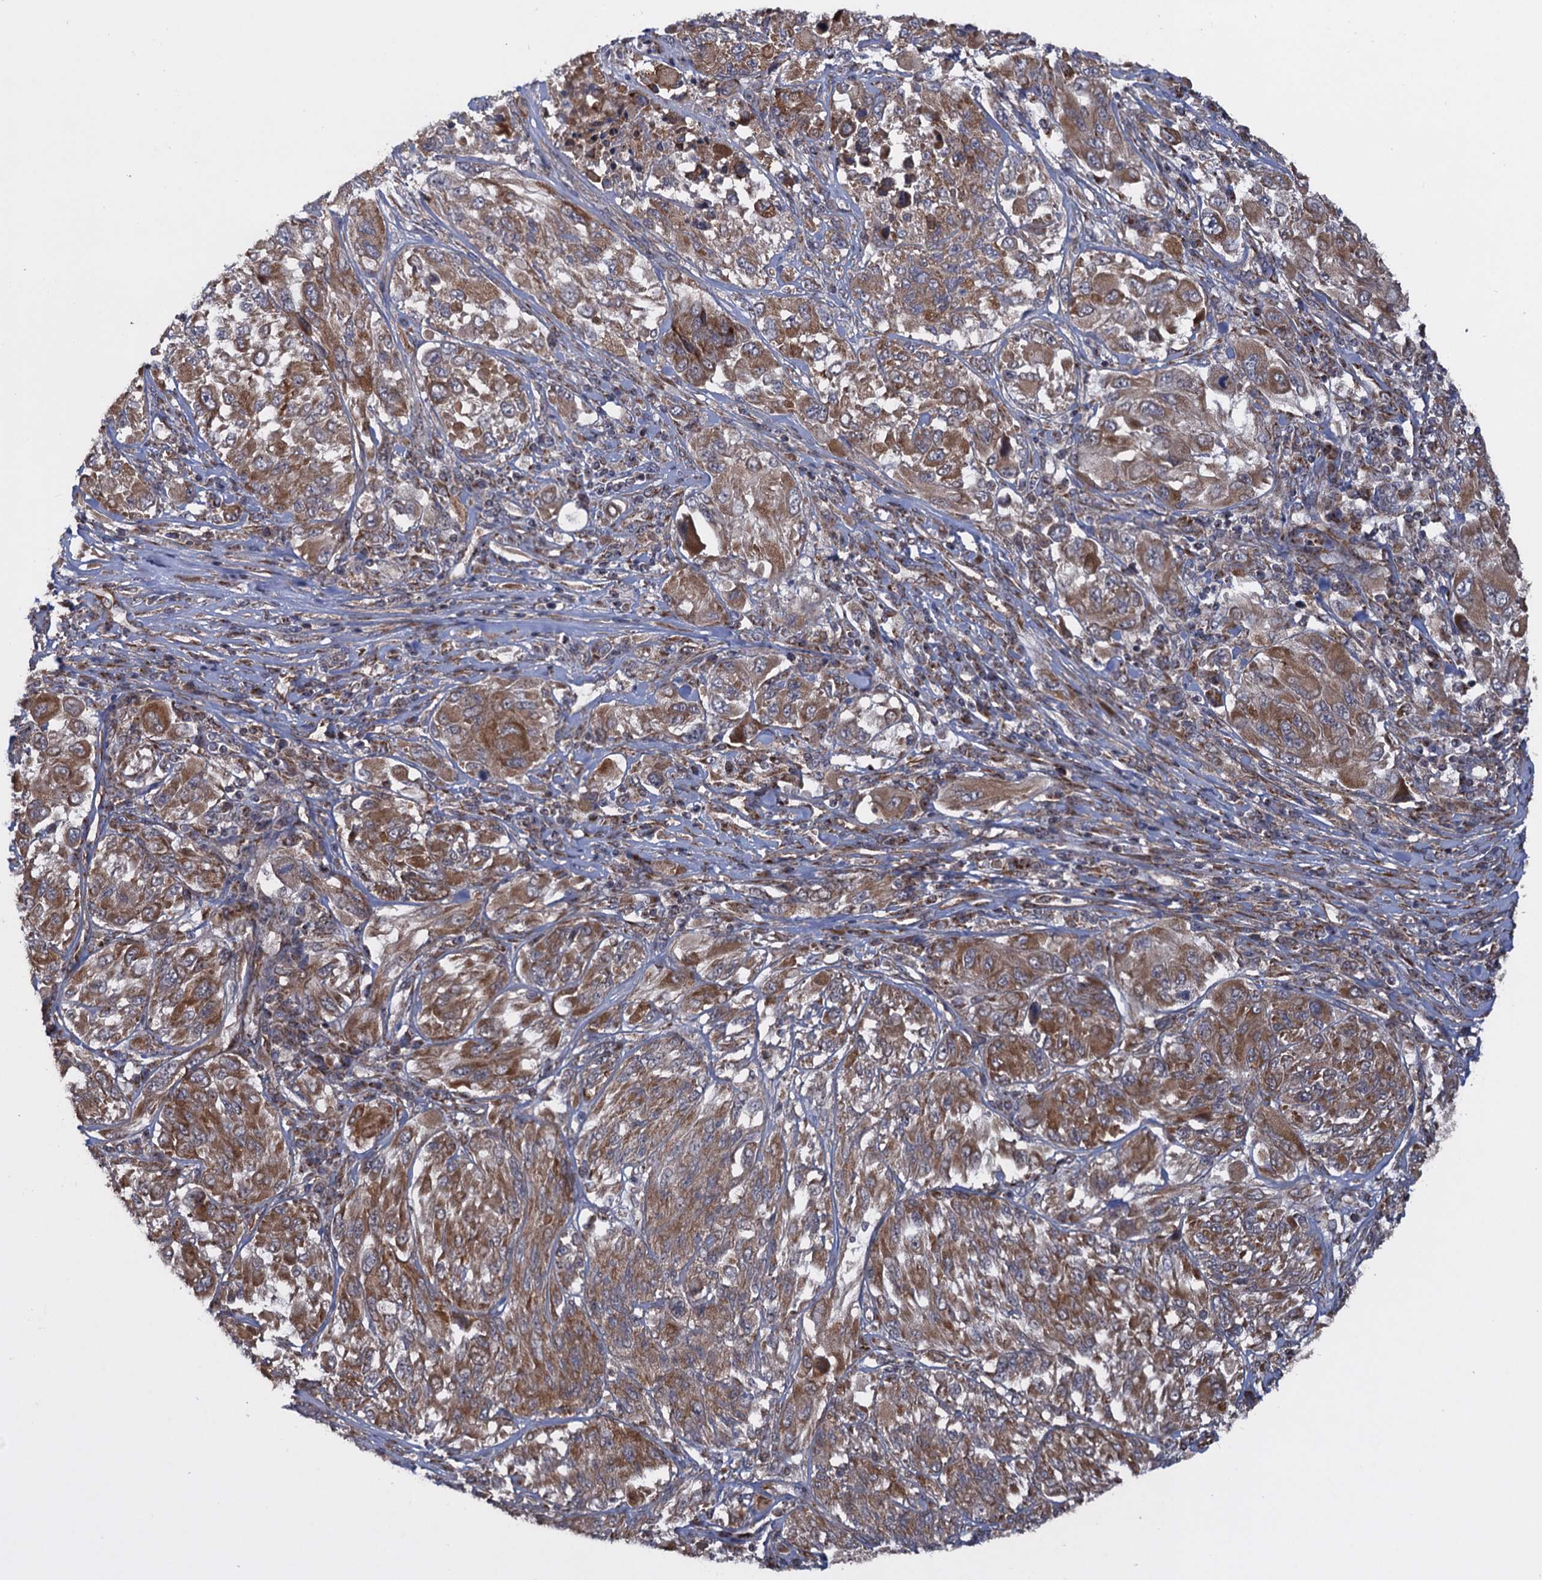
{"staining": {"intensity": "moderate", "quantity": ">75%", "location": "cytoplasmic/membranous"}, "tissue": "melanoma", "cell_type": "Tumor cells", "image_type": "cancer", "snomed": [{"axis": "morphology", "description": "Malignant melanoma, NOS"}, {"axis": "topography", "description": "Skin"}], "caption": "Immunohistochemical staining of human malignant melanoma shows medium levels of moderate cytoplasmic/membranous protein staining in approximately >75% of tumor cells.", "gene": "HAUS1", "patient": {"sex": "female", "age": 91}}